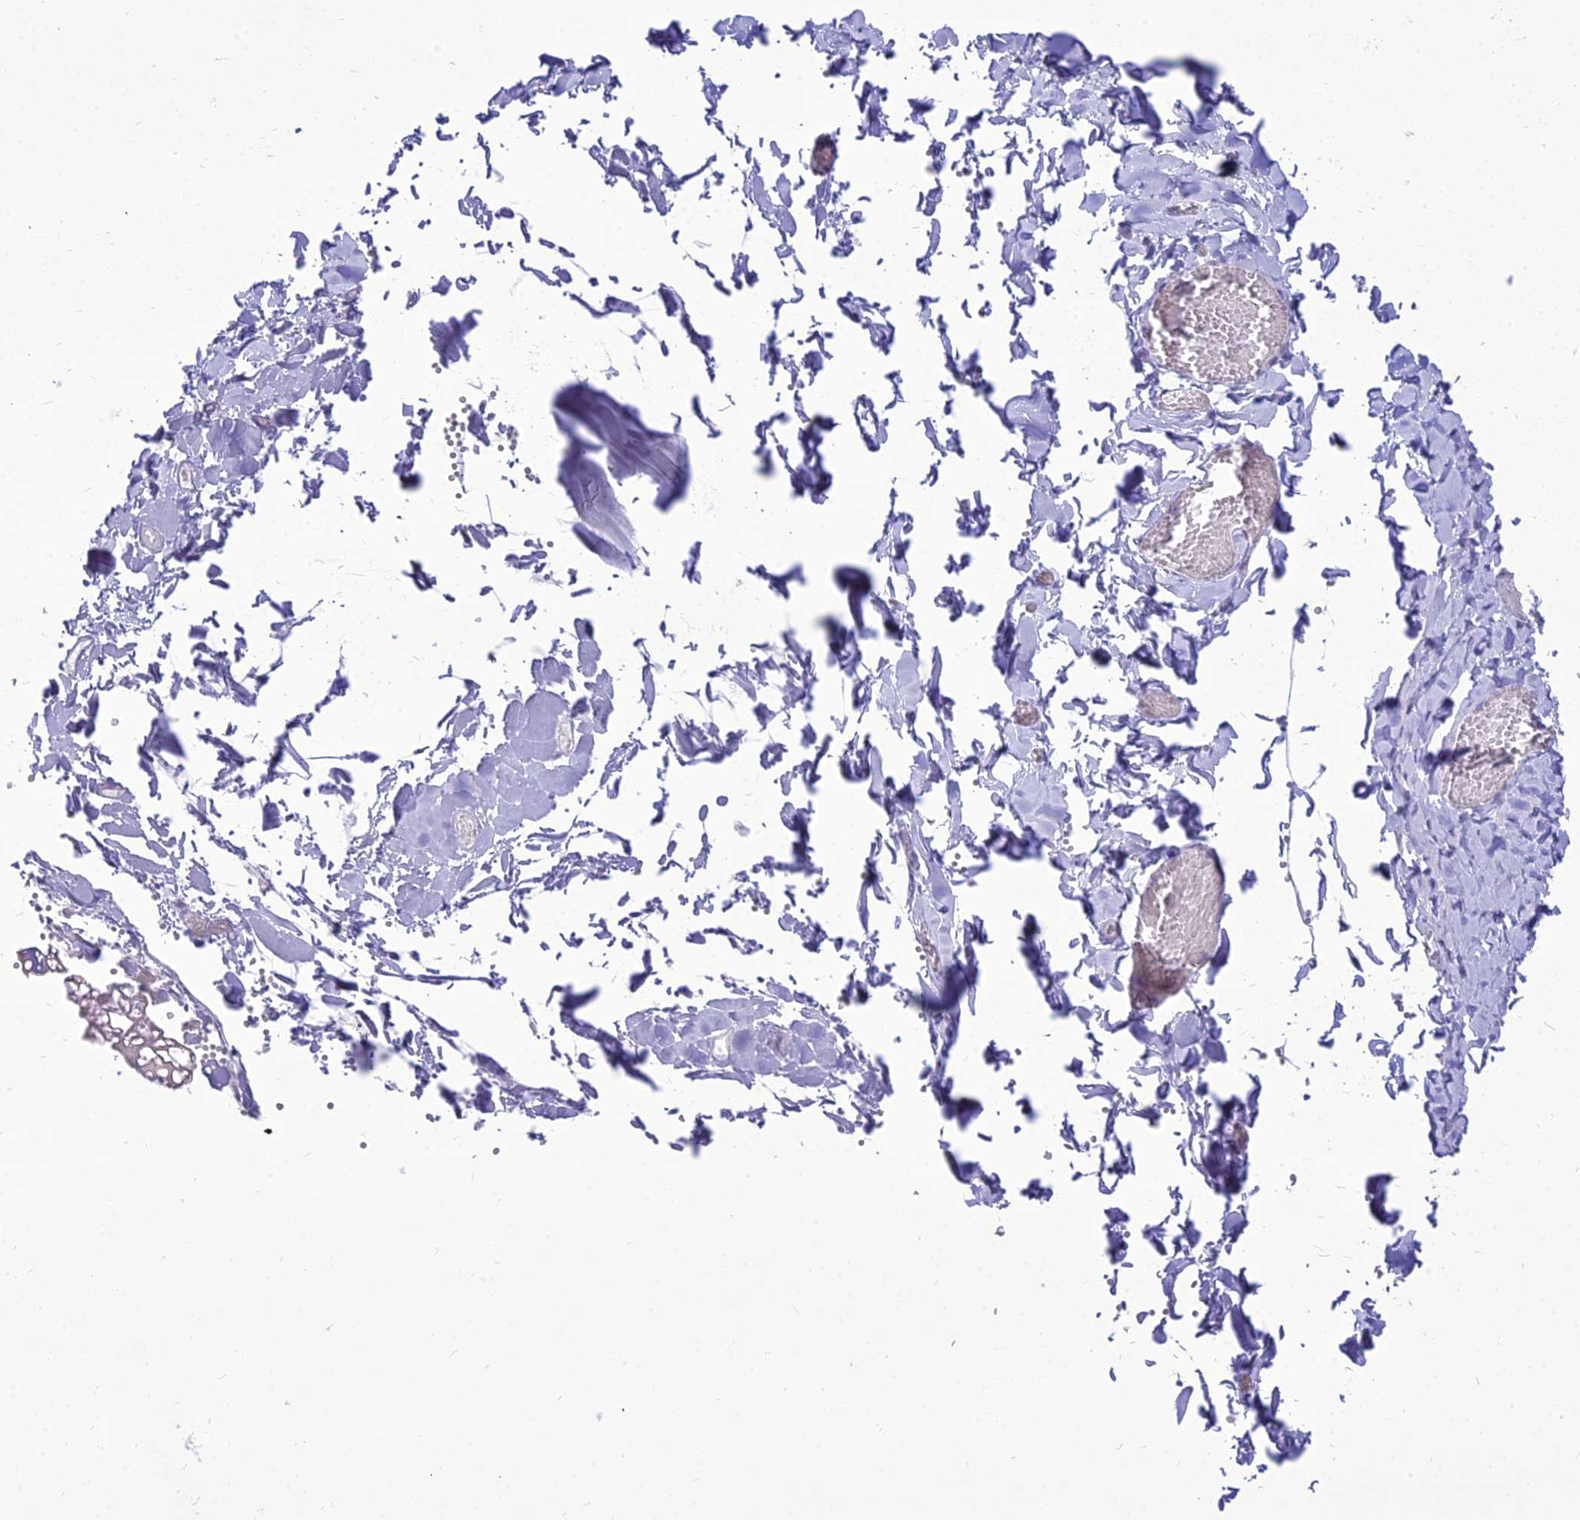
{"staining": {"intensity": "negative", "quantity": "none", "location": "none"}, "tissue": "adipose tissue", "cell_type": "Adipocytes", "image_type": "normal", "snomed": [{"axis": "morphology", "description": "Normal tissue, NOS"}, {"axis": "topography", "description": "Gallbladder"}, {"axis": "topography", "description": "Peripheral nerve tissue"}], "caption": "This is an immunohistochemistry (IHC) photomicrograph of benign adipose tissue. There is no positivity in adipocytes.", "gene": "DHX40", "patient": {"sex": "male", "age": 38}}